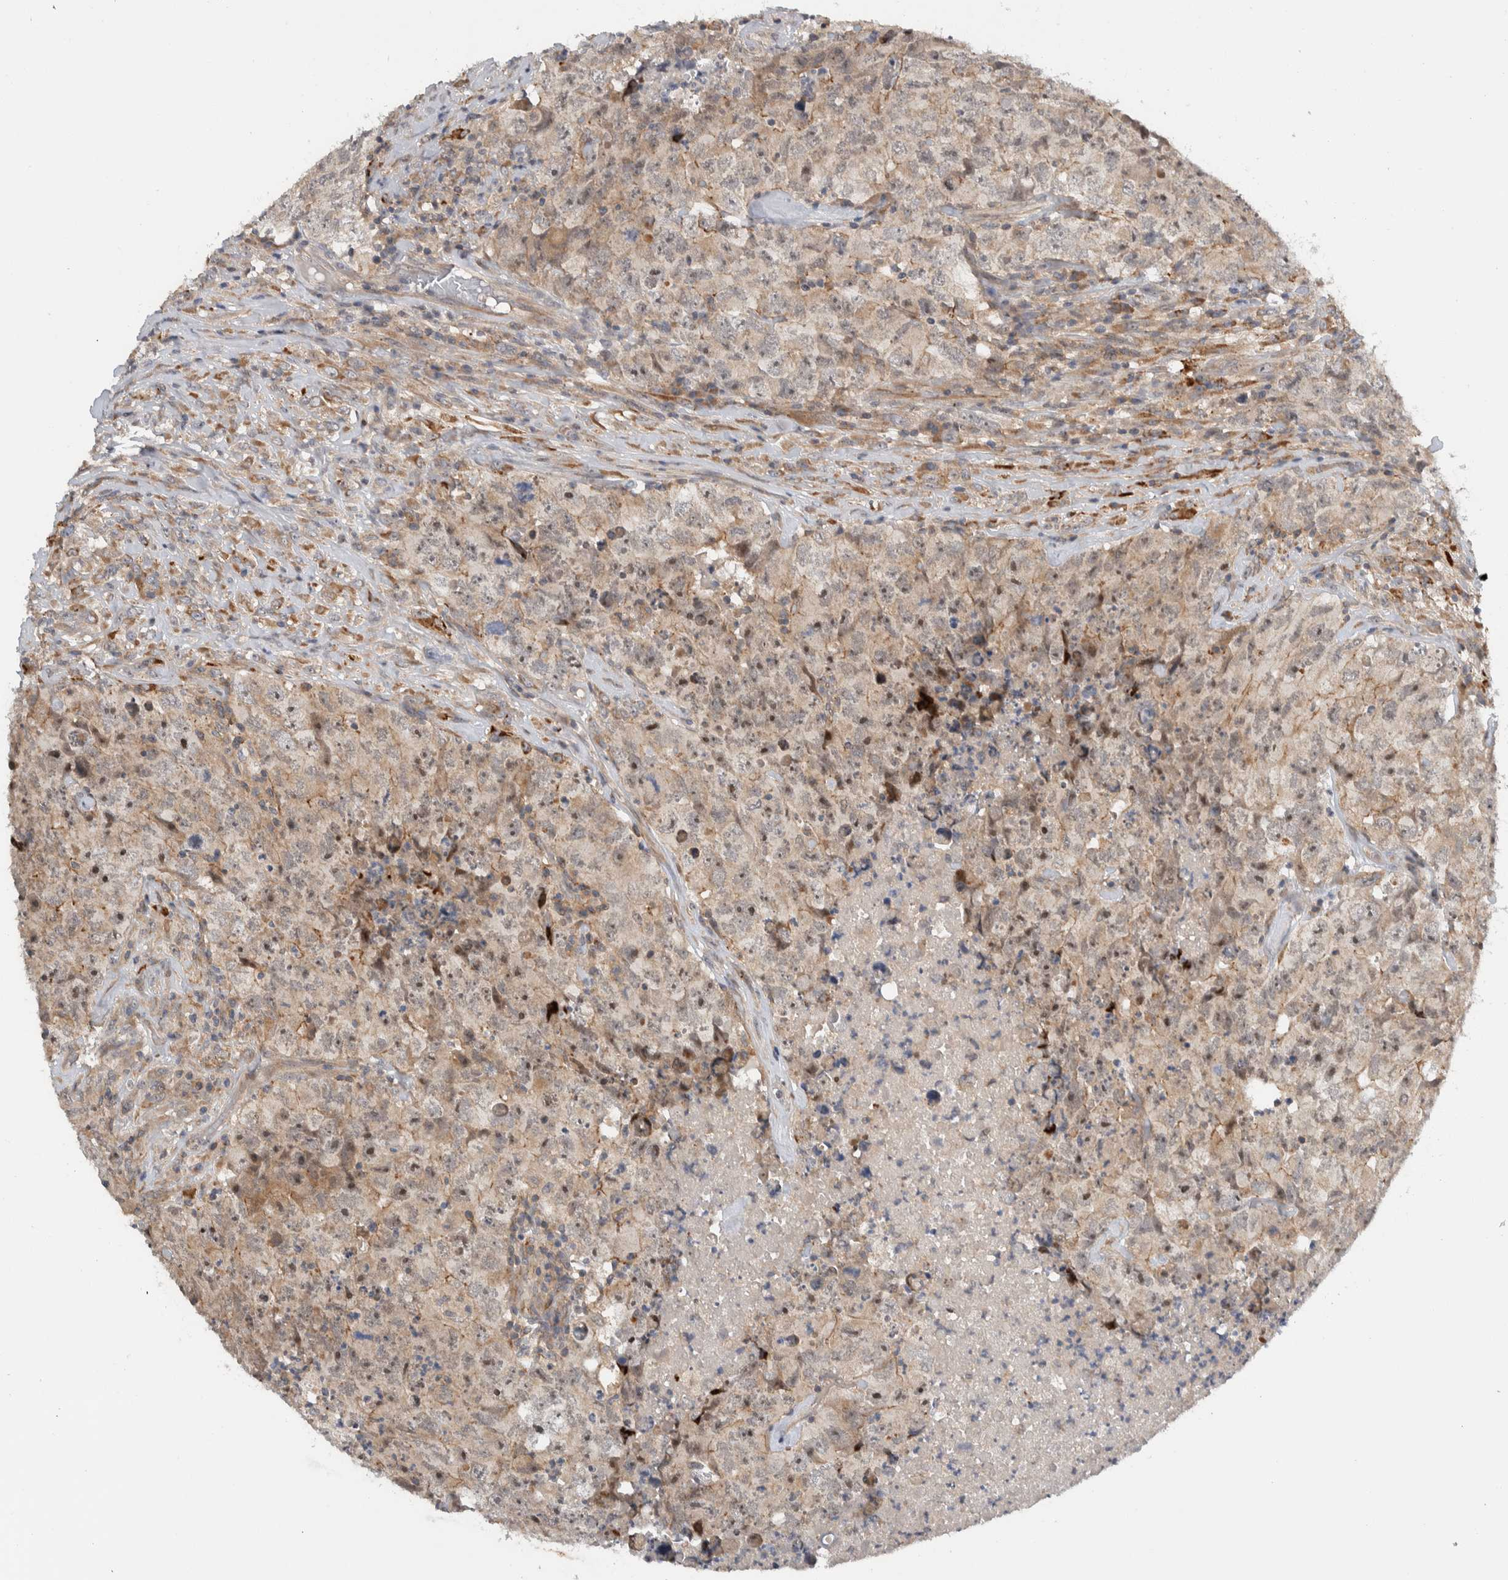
{"staining": {"intensity": "weak", "quantity": ">75%", "location": "cytoplasmic/membranous,nuclear"}, "tissue": "testis cancer", "cell_type": "Tumor cells", "image_type": "cancer", "snomed": [{"axis": "morphology", "description": "Carcinoma, Embryonal, NOS"}, {"axis": "topography", "description": "Testis"}], "caption": "Protein staining shows weak cytoplasmic/membranous and nuclear staining in approximately >75% of tumor cells in testis cancer.", "gene": "MPRIP", "patient": {"sex": "male", "age": 32}}